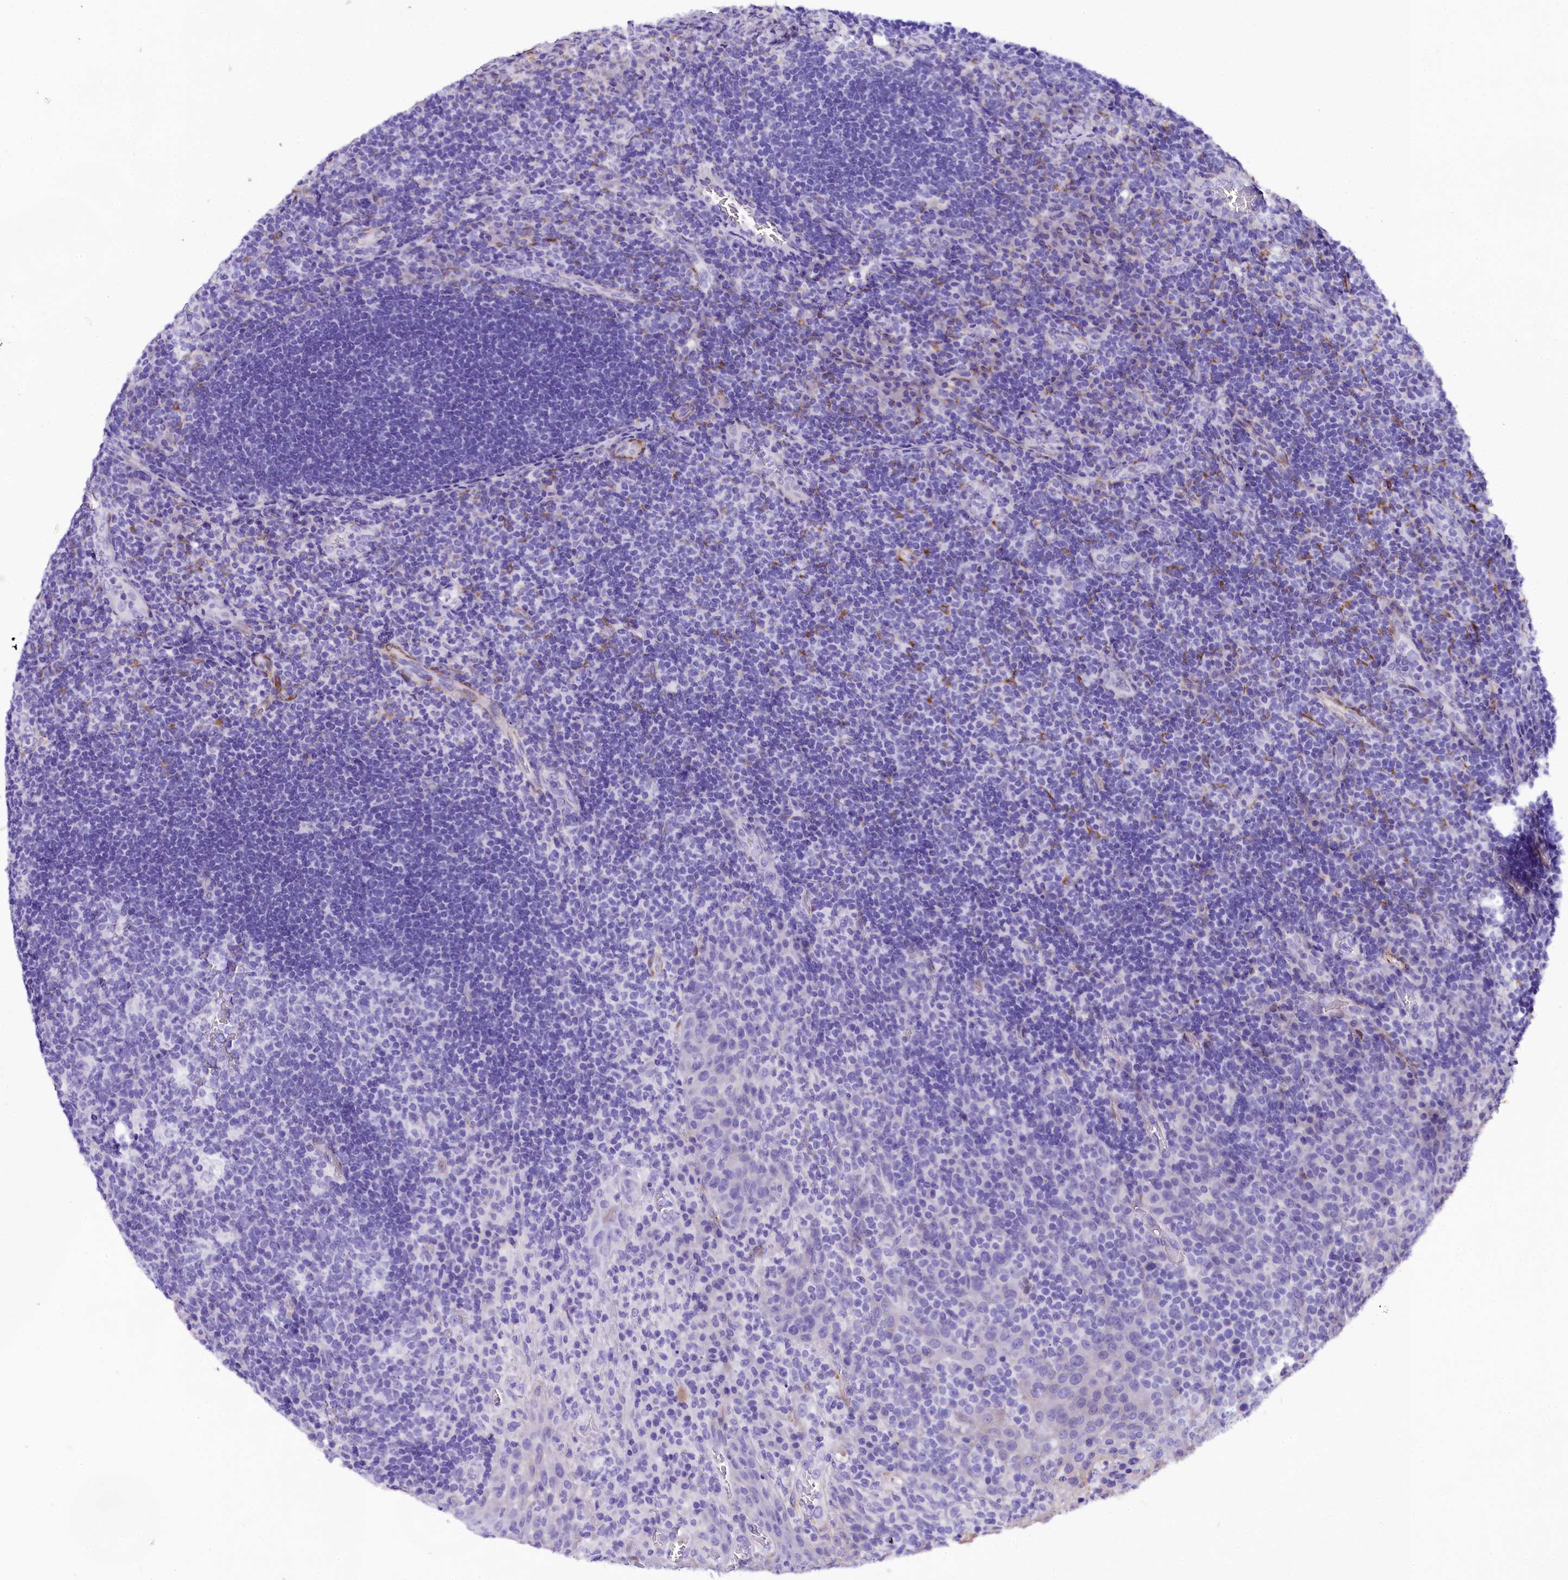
{"staining": {"intensity": "negative", "quantity": "none", "location": "none"}, "tissue": "tonsil", "cell_type": "Germinal center cells", "image_type": "normal", "snomed": [{"axis": "morphology", "description": "Normal tissue, NOS"}, {"axis": "topography", "description": "Tonsil"}], "caption": "The photomicrograph reveals no significant staining in germinal center cells of tonsil.", "gene": "SOD3", "patient": {"sex": "male", "age": 17}}